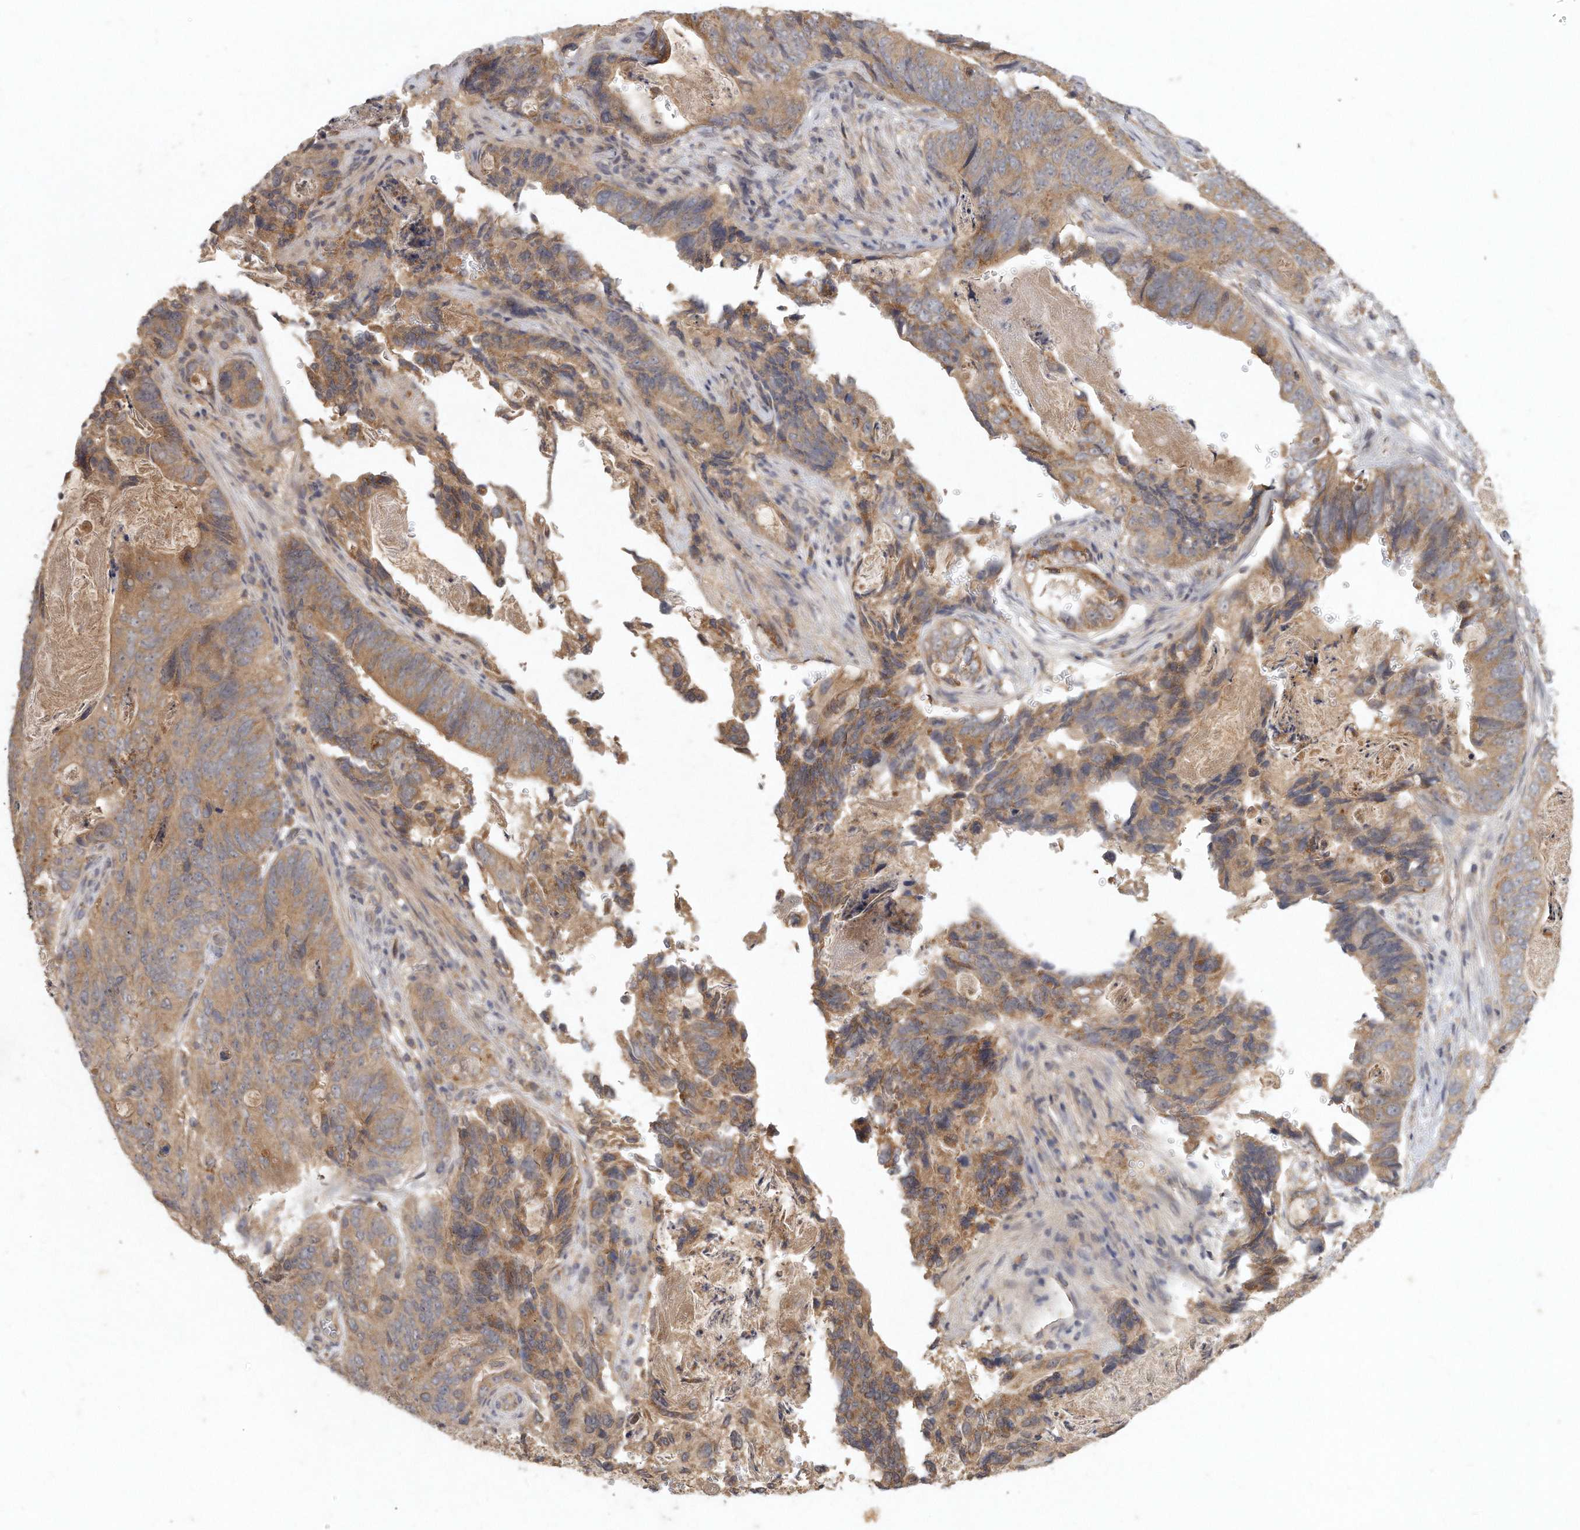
{"staining": {"intensity": "moderate", "quantity": ">75%", "location": "cytoplasmic/membranous"}, "tissue": "stomach cancer", "cell_type": "Tumor cells", "image_type": "cancer", "snomed": [{"axis": "morphology", "description": "Normal tissue, NOS"}, {"axis": "morphology", "description": "Adenocarcinoma, NOS"}, {"axis": "topography", "description": "Stomach"}], "caption": "Protein analysis of stomach cancer (adenocarcinoma) tissue displays moderate cytoplasmic/membranous expression in approximately >75% of tumor cells. (Brightfield microscopy of DAB IHC at high magnification).", "gene": "LGALS8", "patient": {"sex": "female", "age": 89}}